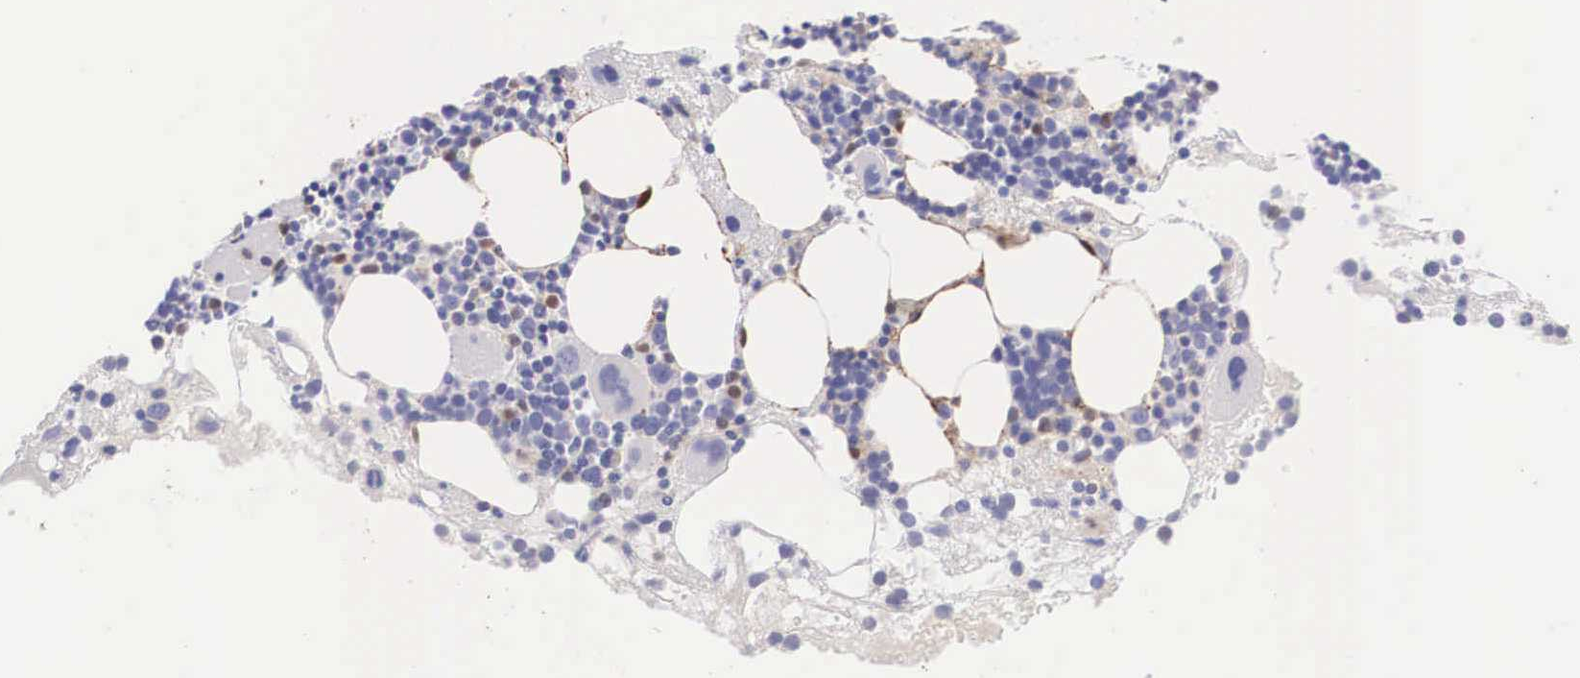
{"staining": {"intensity": "strong", "quantity": "<25%", "location": "nuclear"}, "tissue": "bone marrow", "cell_type": "Hematopoietic cells", "image_type": "normal", "snomed": [{"axis": "morphology", "description": "Normal tissue, NOS"}, {"axis": "topography", "description": "Bone marrow"}], "caption": "Bone marrow was stained to show a protein in brown. There is medium levels of strong nuclear expression in approximately <25% of hematopoietic cells. The staining was performed using DAB, with brown indicating positive protein expression. Nuclei are stained blue with hematoxylin.", "gene": "LGALS1", "patient": {"sex": "male", "age": 75}}